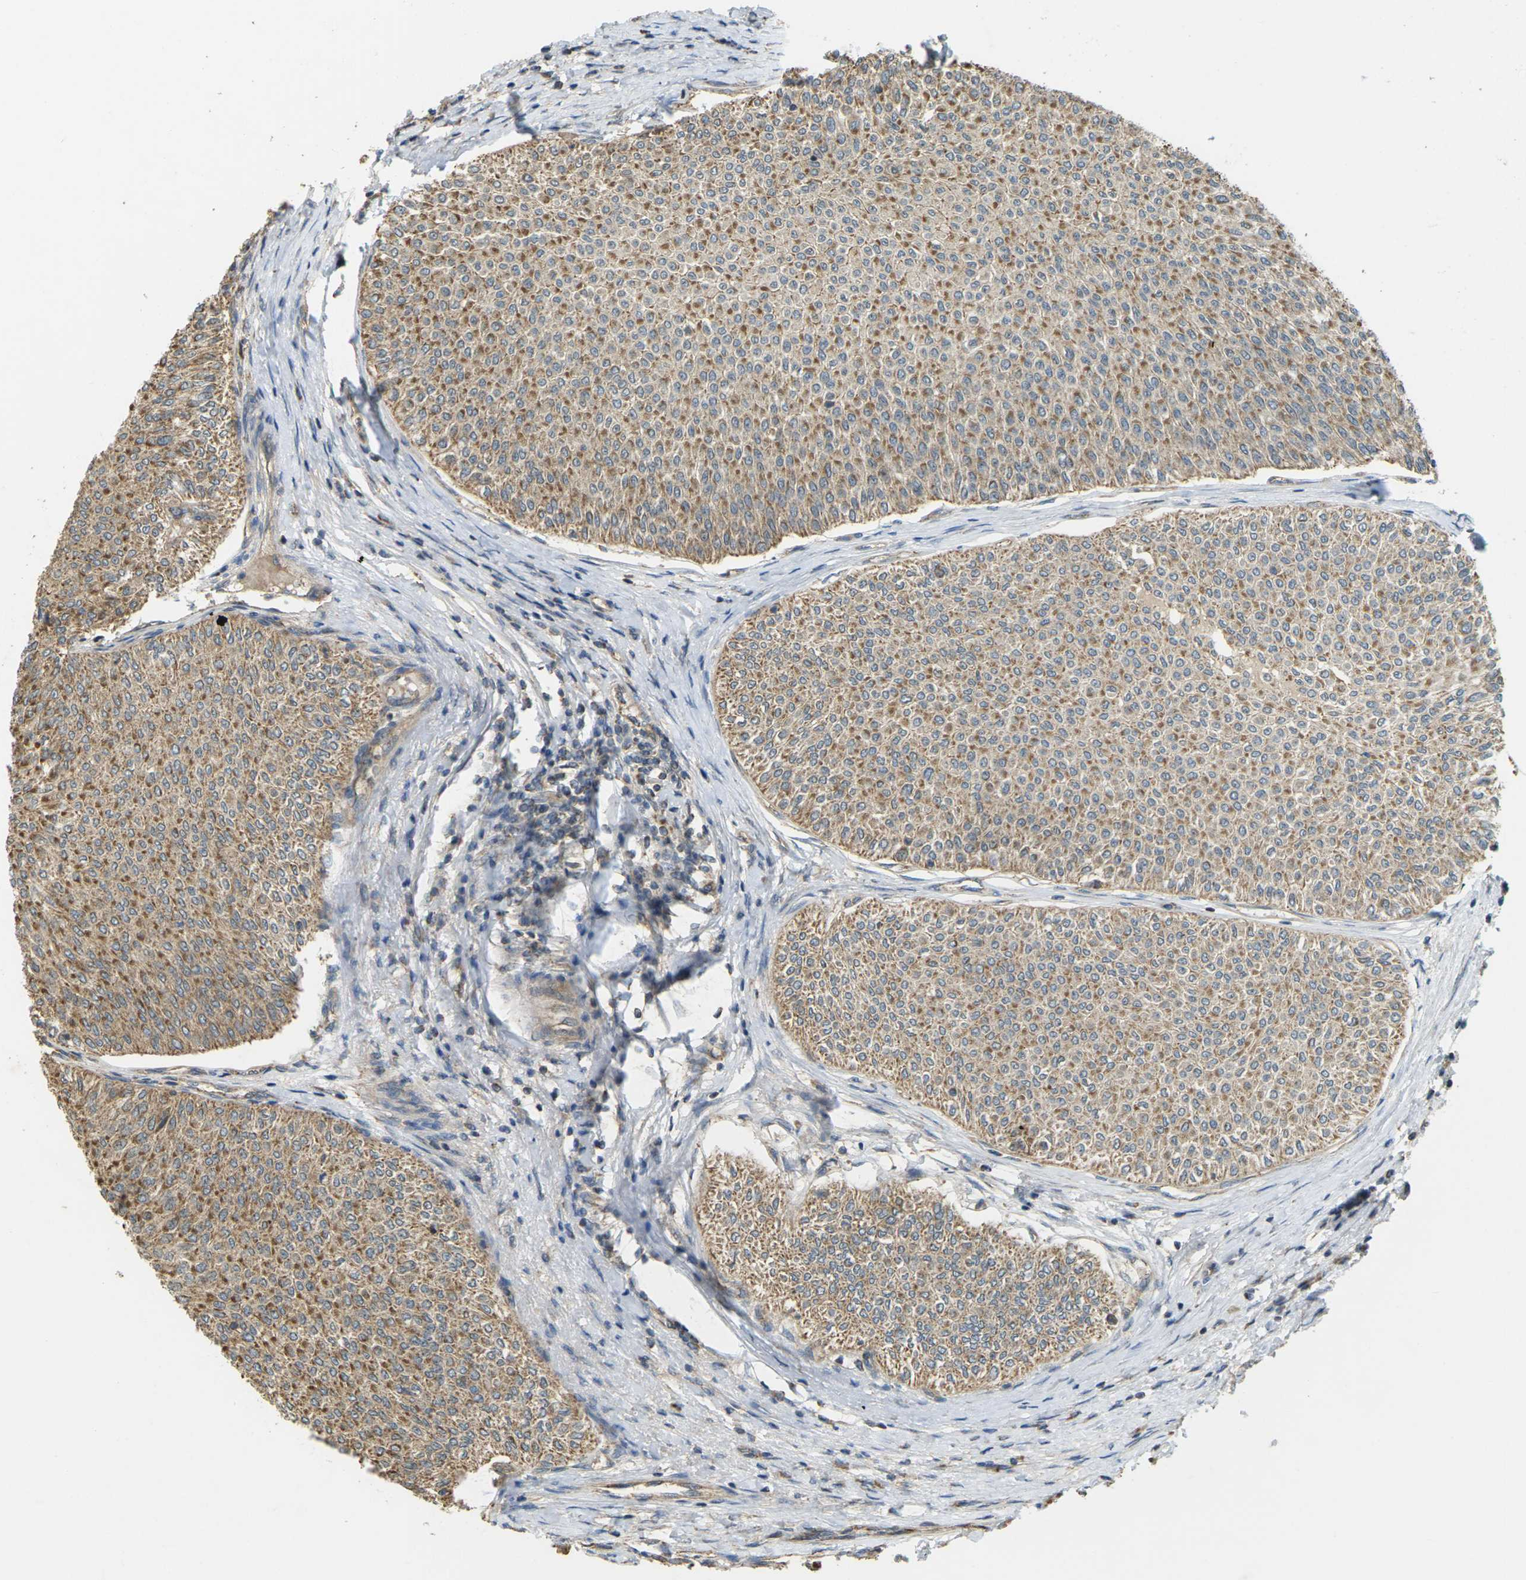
{"staining": {"intensity": "moderate", "quantity": ">75%", "location": "cytoplasmic/membranous"}, "tissue": "urothelial cancer", "cell_type": "Tumor cells", "image_type": "cancer", "snomed": [{"axis": "morphology", "description": "Urothelial carcinoma, Low grade"}, {"axis": "topography", "description": "Urinary bladder"}], "caption": "A brown stain shows moderate cytoplasmic/membranous positivity of a protein in urothelial carcinoma (low-grade) tumor cells.", "gene": "KSR1", "patient": {"sex": "male", "age": 78}}